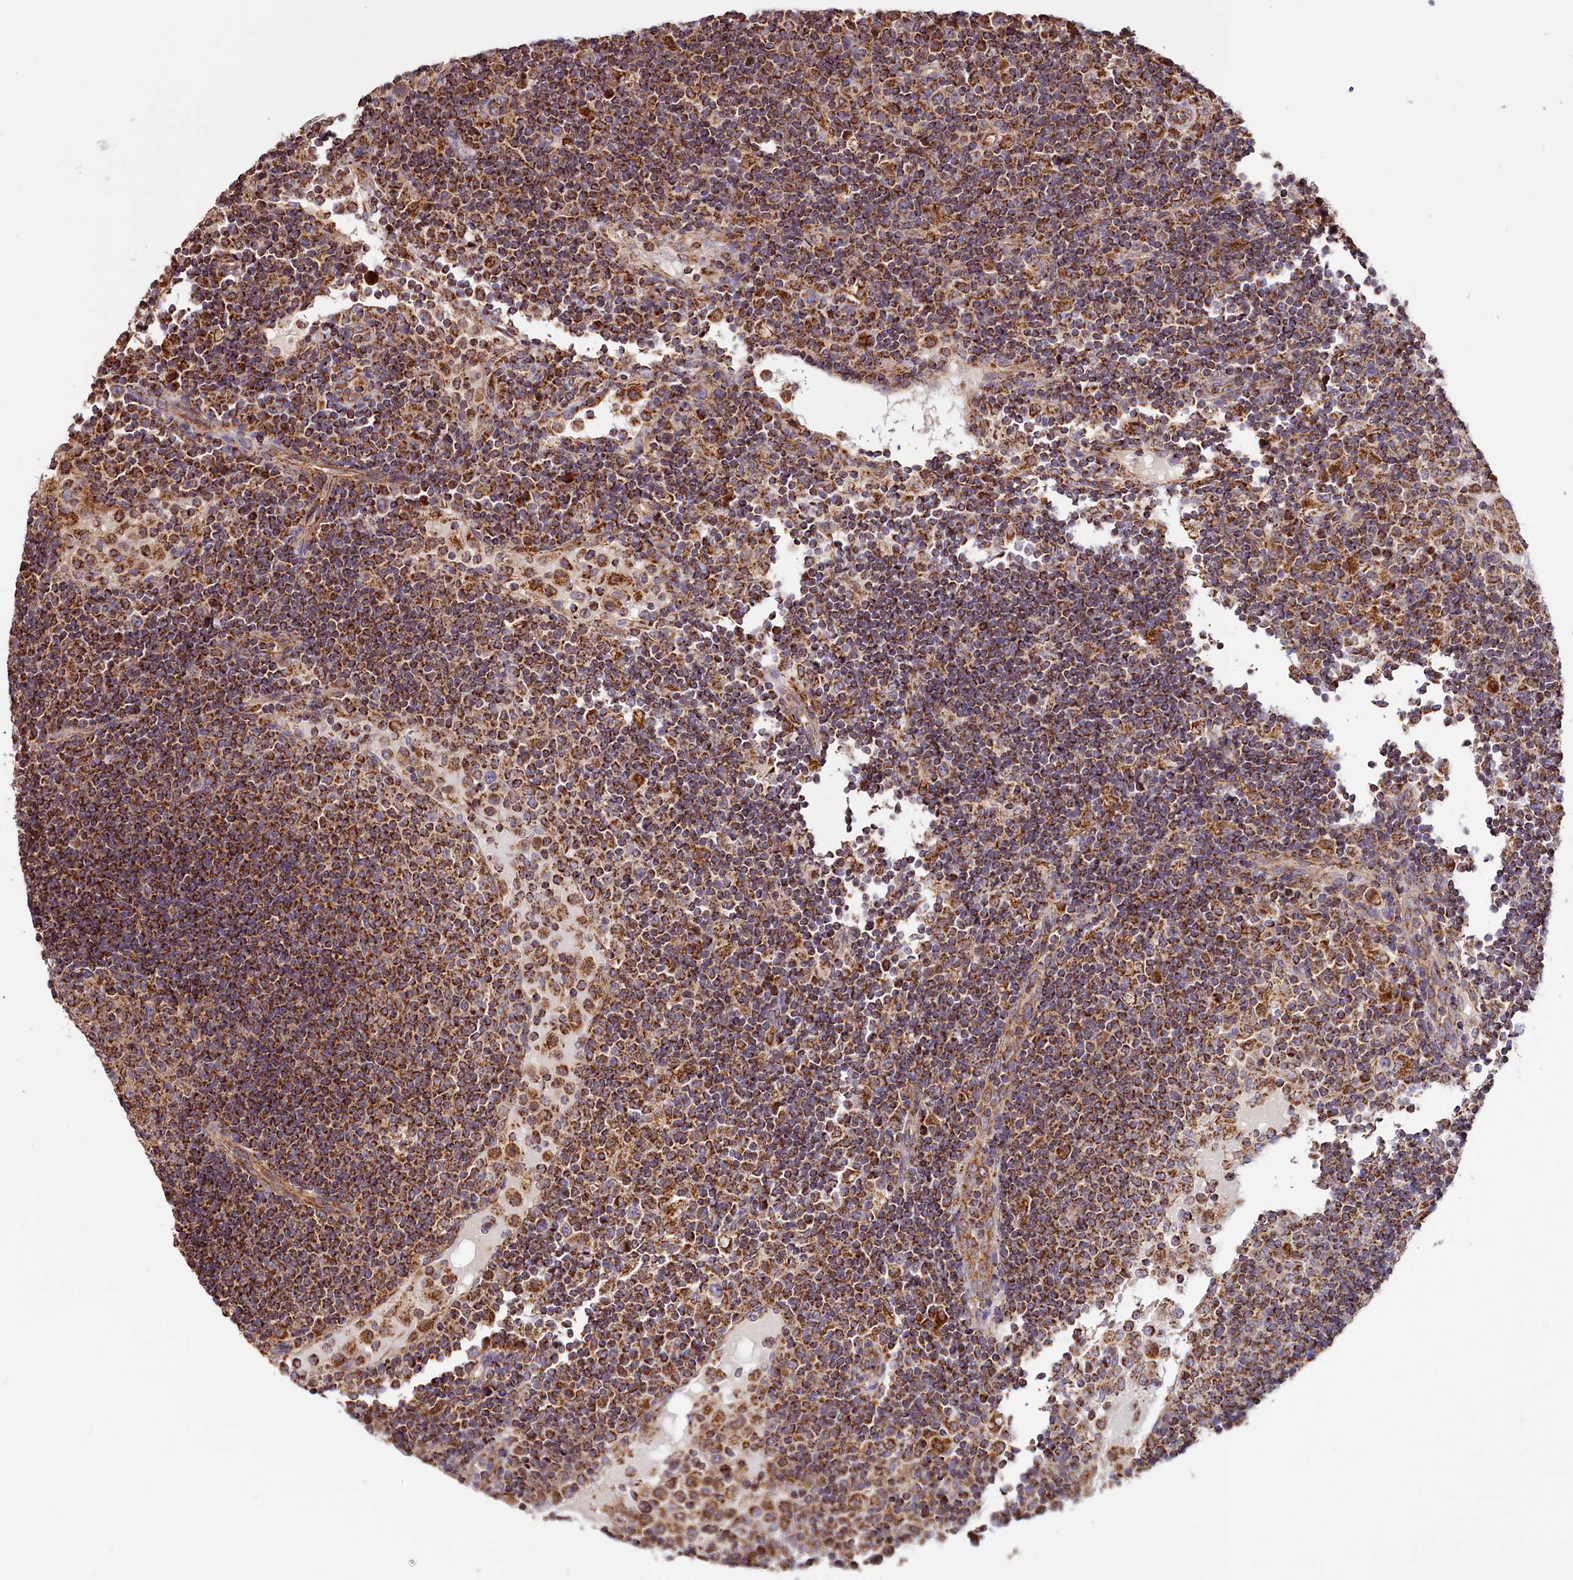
{"staining": {"intensity": "strong", "quantity": "25%-75%", "location": "cytoplasmic/membranous"}, "tissue": "lymph node", "cell_type": "Germinal center cells", "image_type": "normal", "snomed": [{"axis": "morphology", "description": "Normal tissue, NOS"}, {"axis": "topography", "description": "Lymph node"}], "caption": "The immunohistochemical stain highlights strong cytoplasmic/membranous positivity in germinal center cells of unremarkable lymph node. The staining is performed using DAB brown chromogen to label protein expression. The nuclei are counter-stained blue using hematoxylin.", "gene": "NUDT15", "patient": {"sex": "female", "age": 53}}